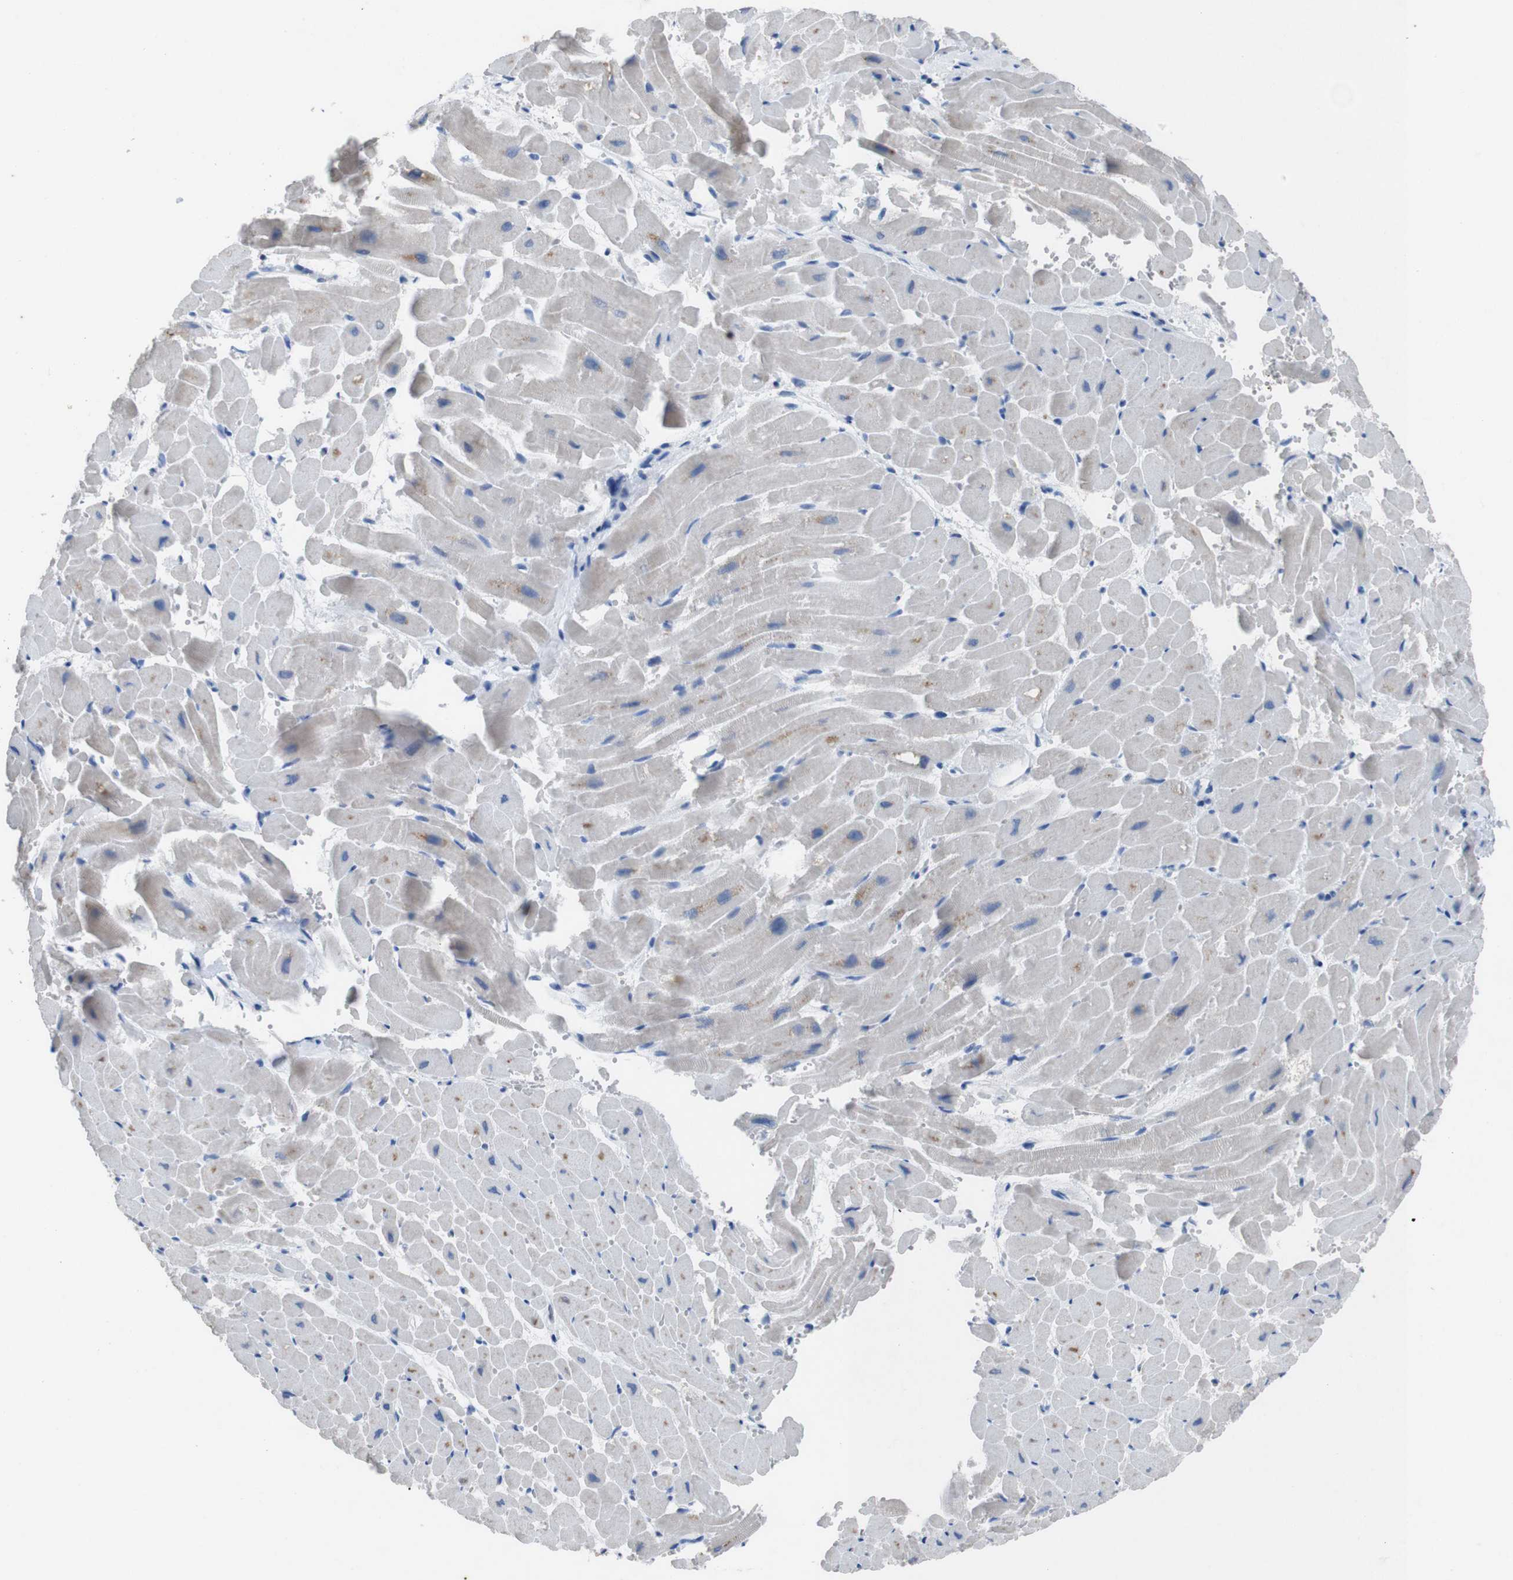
{"staining": {"intensity": "moderate", "quantity": "25%-75%", "location": "cytoplasmic/membranous"}, "tissue": "heart muscle", "cell_type": "Cardiomyocytes", "image_type": "normal", "snomed": [{"axis": "morphology", "description": "Normal tissue, NOS"}, {"axis": "topography", "description": "Heart"}], "caption": "Immunohistochemistry (IHC) histopathology image of benign heart muscle: human heart muscle stained using IHC demonstrates medium levels of moderate protein expression localized specifically in the cytoplasmic/membranous of cardiomyocytes, appearing as a cytoplasmic/membranous brown color.", "gene": "GJB2", "patient": {"sex": "male", "age": 45}}